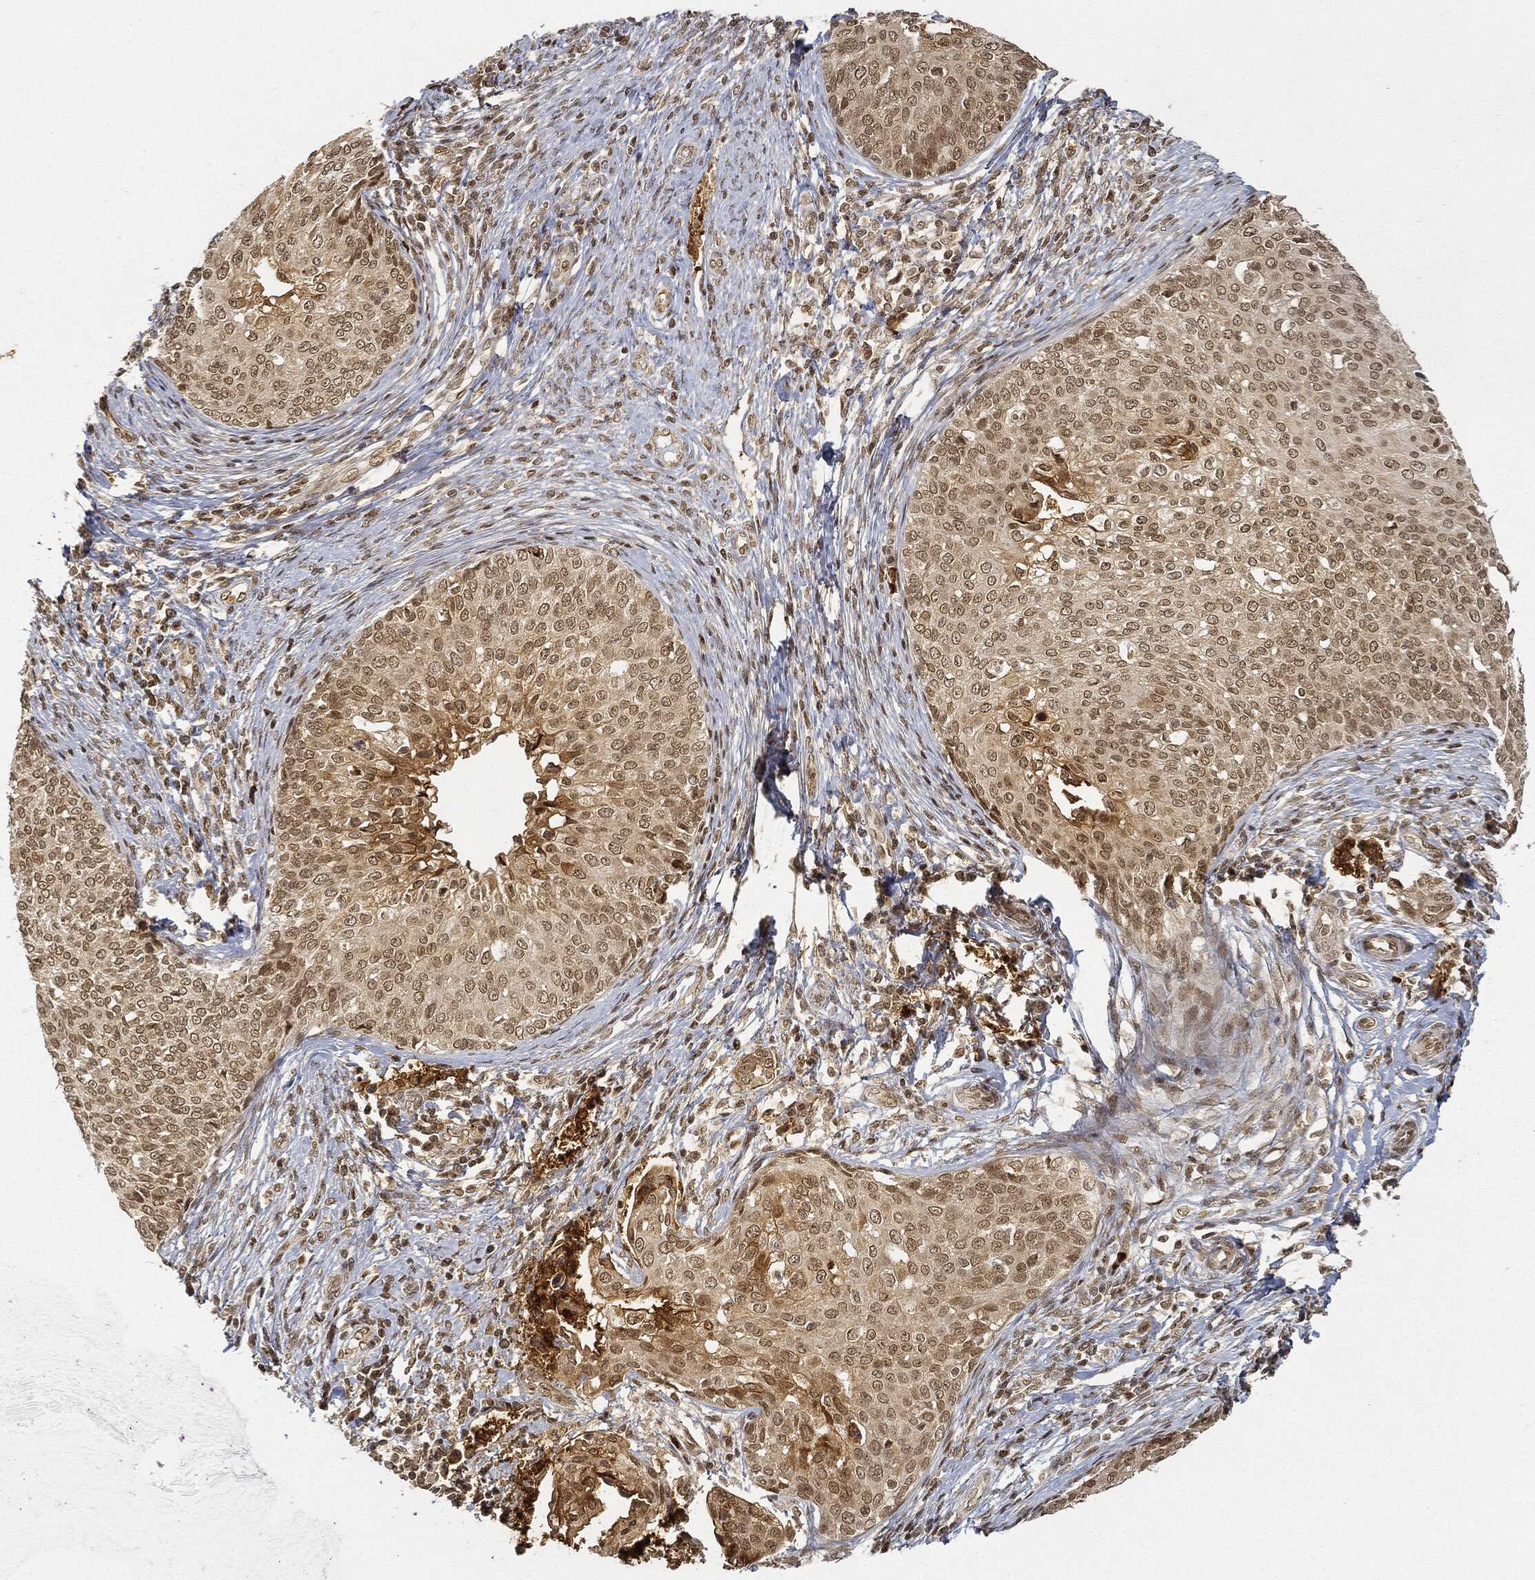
{"staining": {"intensity": "moderate", "quantity": "<25%", "location": "cytoplasmic/membranous"}, "tissue": "cervical cancer", "cell_type": "Tumor cells", "image_type": "cancer", "snomed": [{"axis": "morphology", "description": "Squamous cell carcinoma, NOS"}, {"axis": "topography", "description": "Cervix"}], "caption": "Cervical cancer (squamous cell carcinoma) was stained to show a protein in brown. There is low levels of moderate cytoplasmic/membranous expression in approximately <25% of tumor cells.", "gene": "CIB1", "patient": {"sex": "female", "age": 51}}